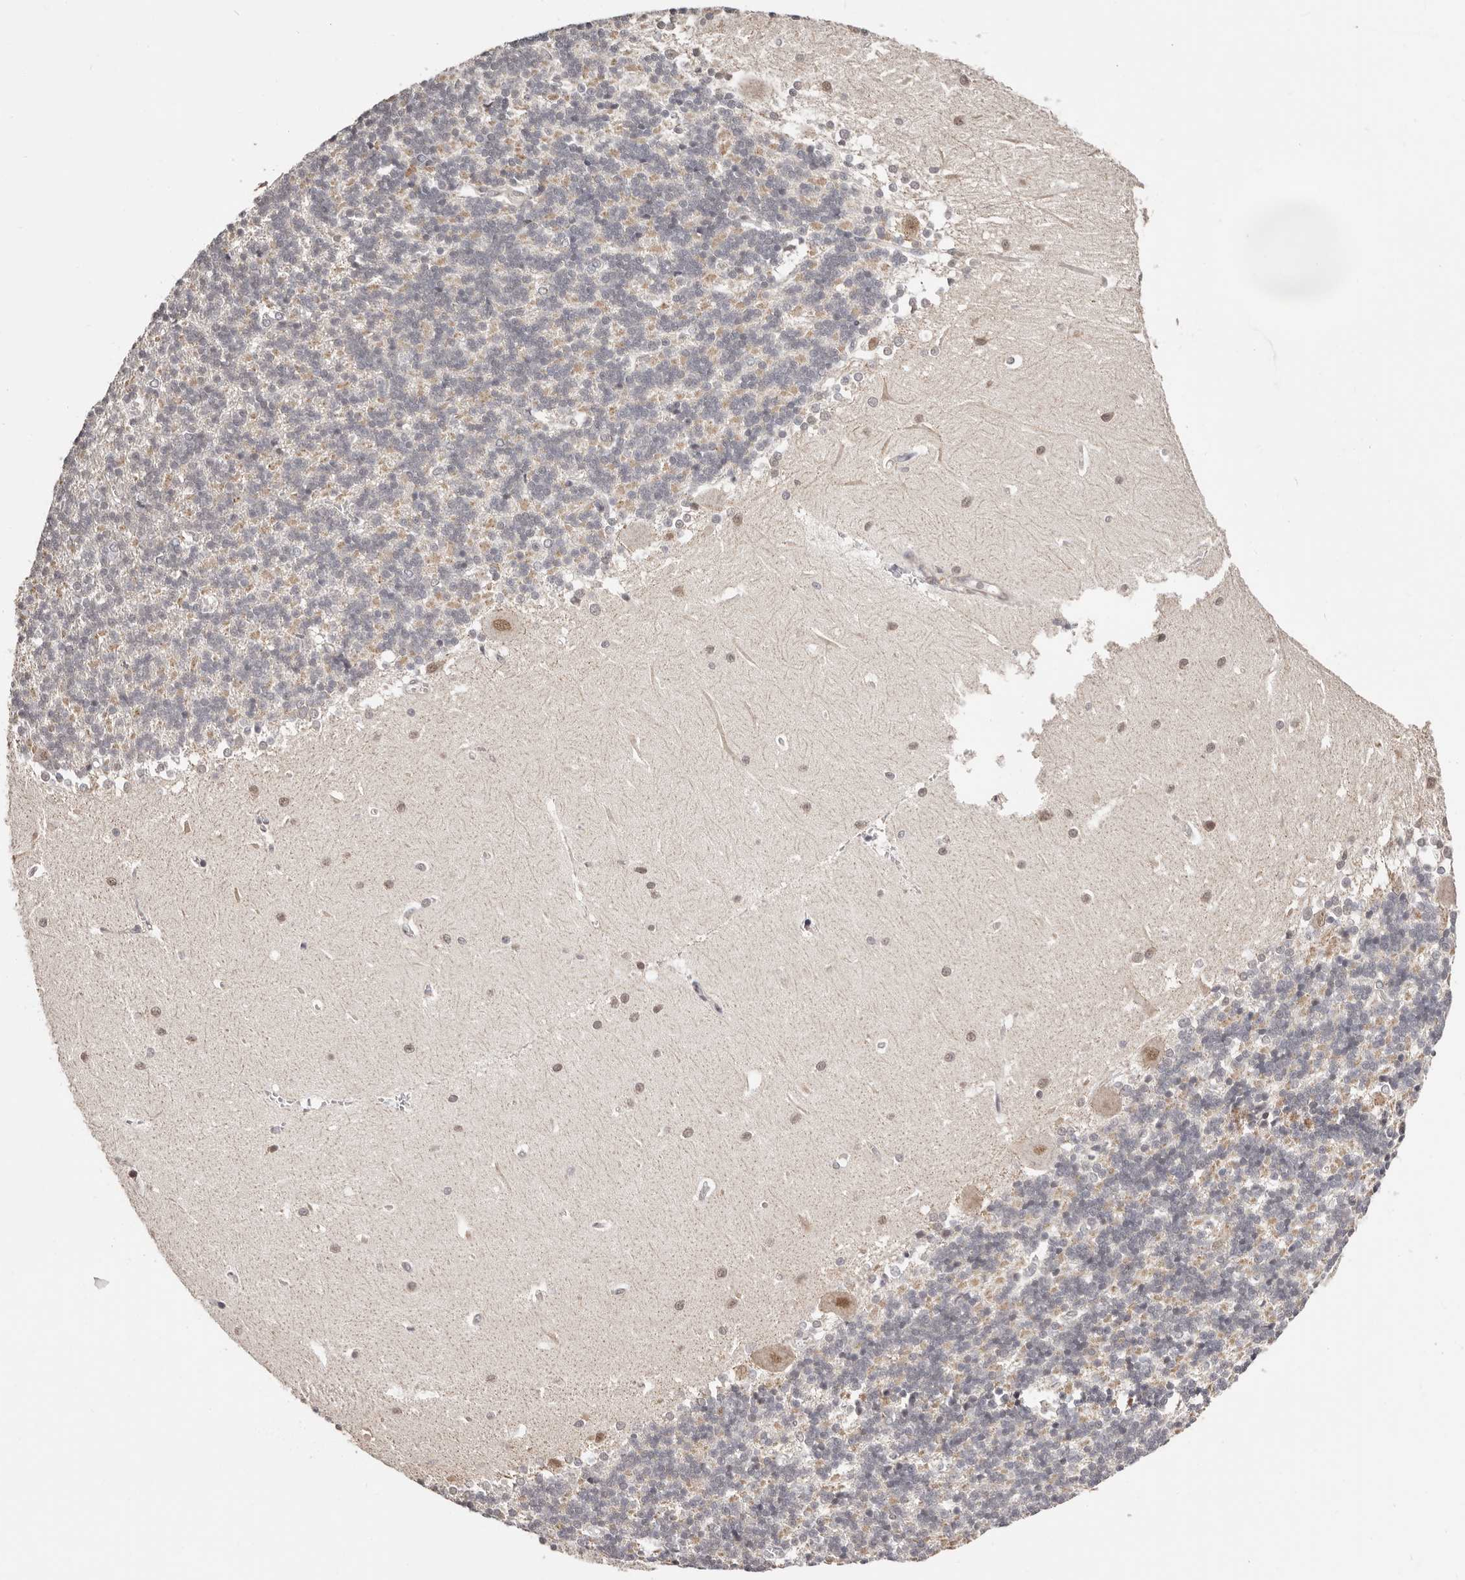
{"staining": {"intensity": "negative", "quantity": "none", "location": "none"}, "tissue": "cerebellum", "cell_type": "Cells in granular layer", "image_type": "normal", "snomed": [{"axis": "morphology", "description": "Normal tissue, NOS"}, {"axis": "topography", "description": "Cerebellum"}], "caption": "The histopathology image shows no staining of cells in granular layer in benign cerebellum. (DAB (3,3'-diaminobenzidine) IHC with hematoxylin counter stain).", "gene": "CTNNBL1", "patient": {"sex": "male", "age": 37}}